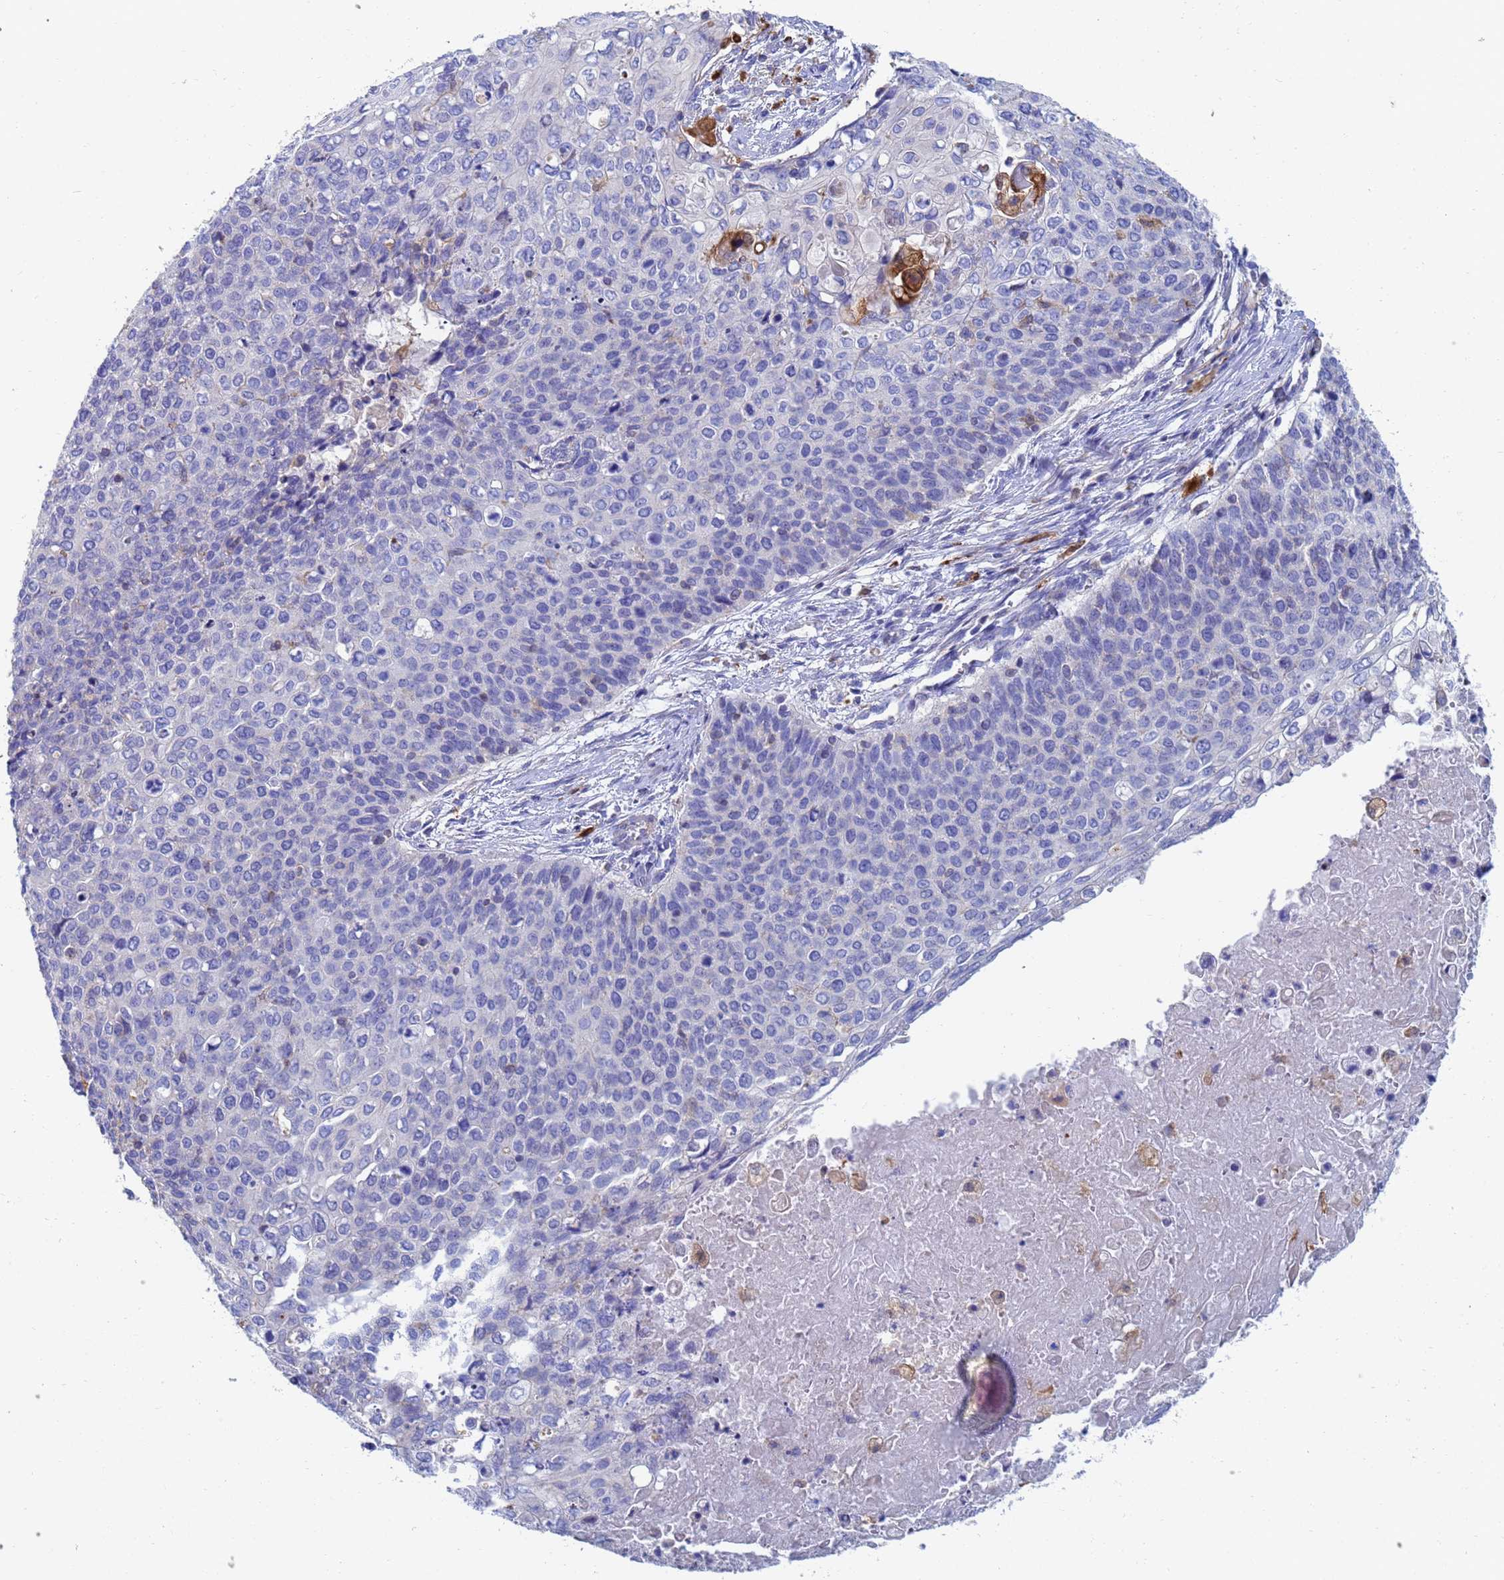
{"staining": {"intensity": "negative", "quantity": "none", "location": "none"}, "tissue": "cervical cancer", "cell_type": "Tumor cells", "image_type": "cancer", "snomed": [{"axis": "morphology", "description": "Squamous cell carcinoma, NOS"}, {"axis": "topography", "description": "Cervix"}], "caption": "An immunohistochemistry (IHC) photomicrograph of squamous cell carcinoma (cervical) is shown. There is no staining in tumor cells of squamous cell carcinoma (cervical). (Stains: DAB (3,3'-diaminobenzidine) IHC with hematoxylin counter stain, Microscopy: brightfield microscopy at high magnification).", "gene": "GCHFR", "patient": {"sex": "female", "age": 39}}